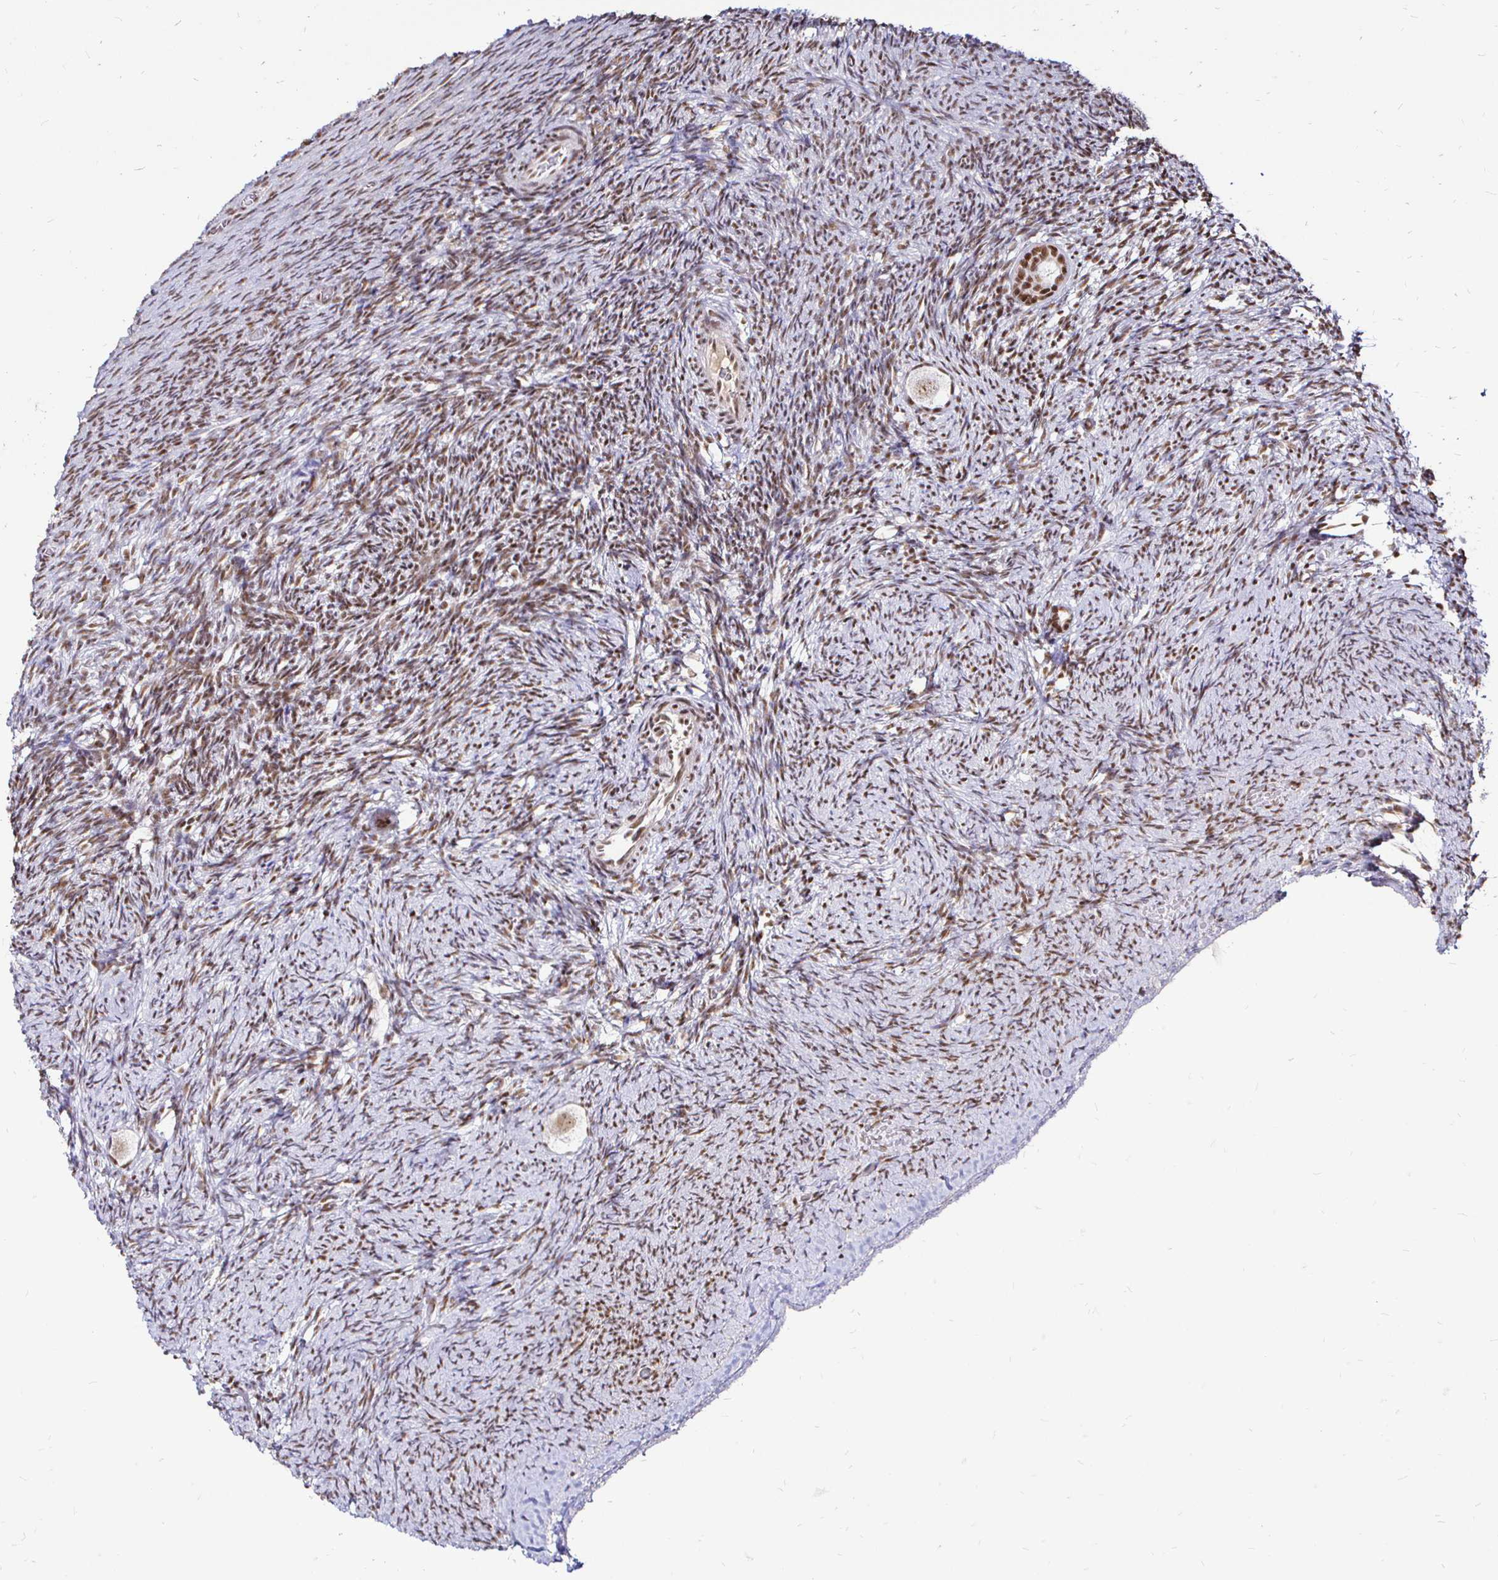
{"staining": {"intensity": "weak", "quantity": "25%-75%", "location": "nuclear"}, "tissue": "ovary", "cell_type": "Follicle cells", "image_type": "normal", "snomed": [{"axis": "morphology", "description": "Normal tissue, NOS"}, {"axis": "topography", "description": "Ovary"}], "caption": "Brown immunohistochemical staining in normal ovary demonstrates weak nuclear expression in about 25%-75% of follicle cells.", "gene": "SIN3A", "patient": {"sex": "female", "age": 34}}